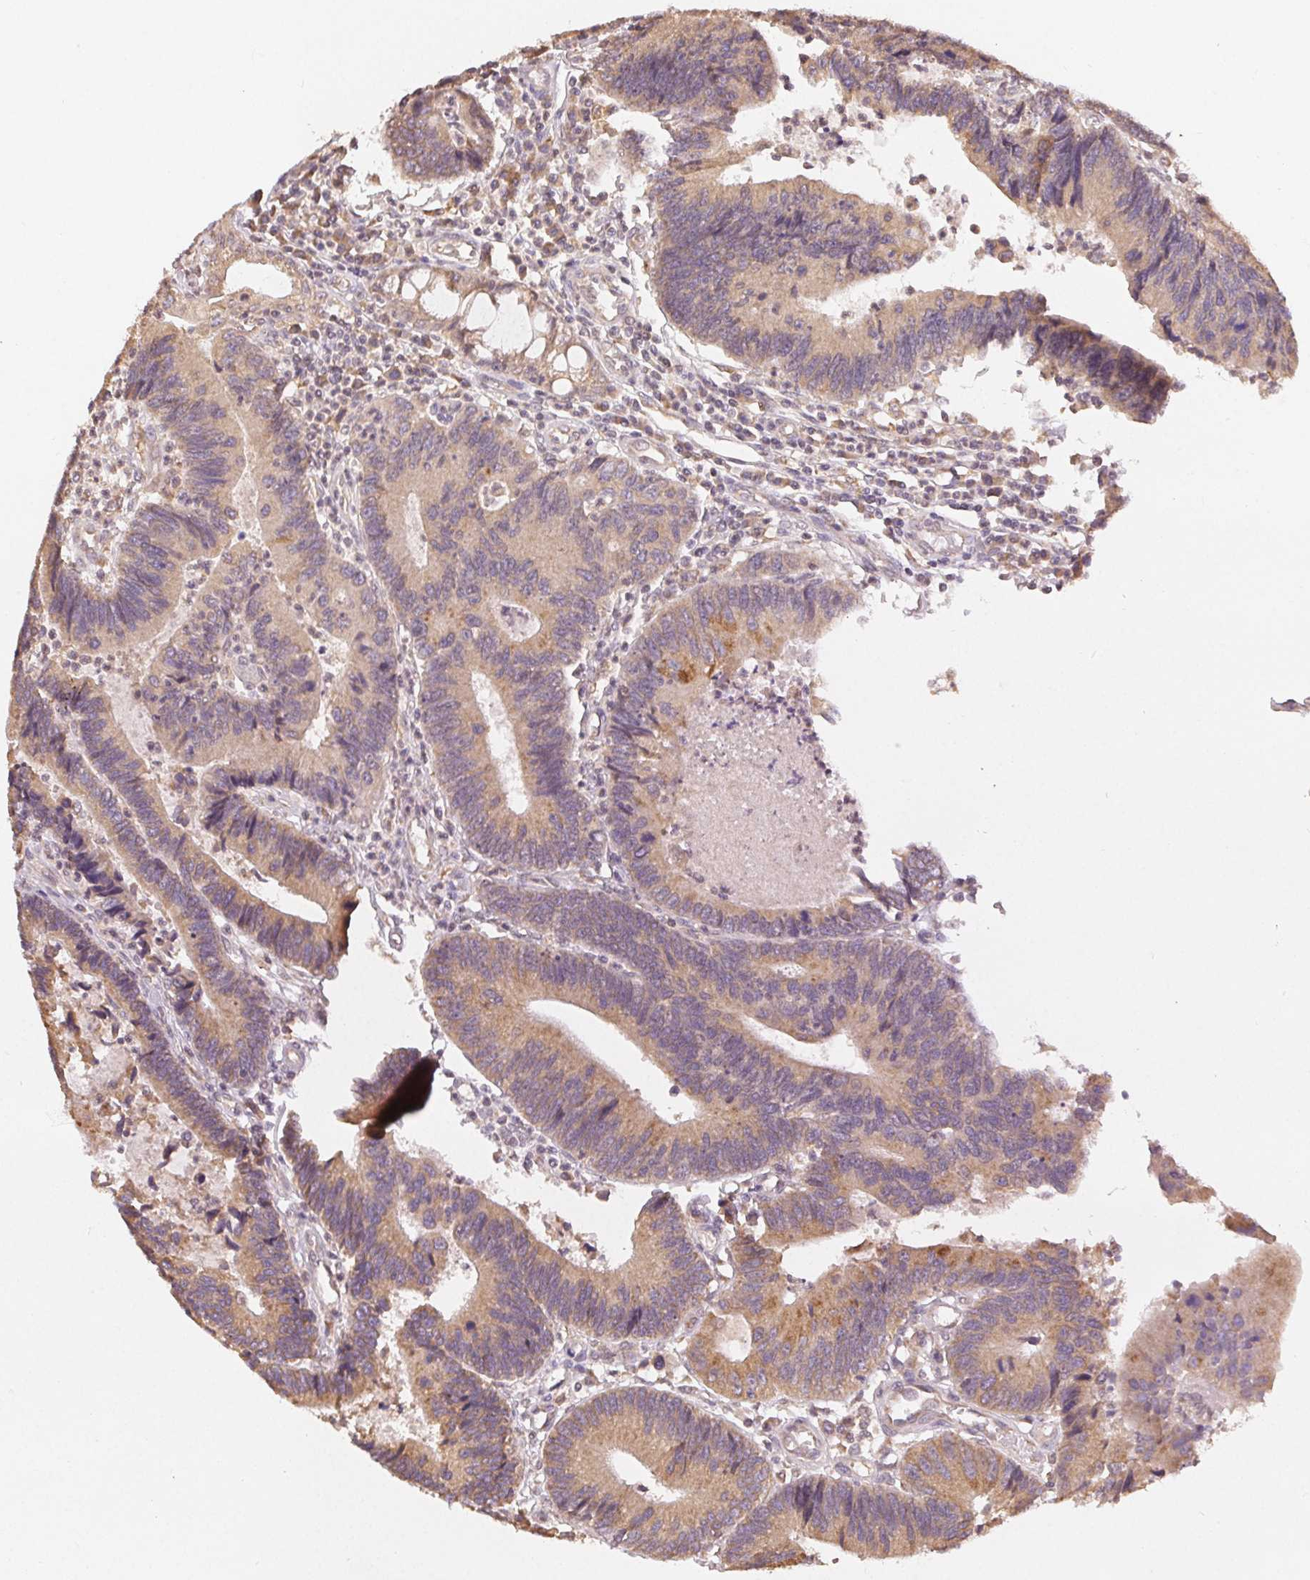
{"staining": {"intensity": "weak", "quantity": ">75%", "location": "cytoplasmic/membranous"}, "tissue": "colorectal cancer", "cell_type": "Tumor cells", "image_type": "cancer", "snomed": [{"axis": "morphology", "description": "Adenocarcinoma, NOS"}, {"axis": "topography", "description": "Colon"}], "caption": "This is a photomicrograph of immunohistochemistry staining of colorectal cancer (adenocarcinoma), which shows weak staining in the cytoplasmic/membranous of tumor cells.", "gene": "SEZ6L2", "patient": {"sex": "female", "age": 67}}